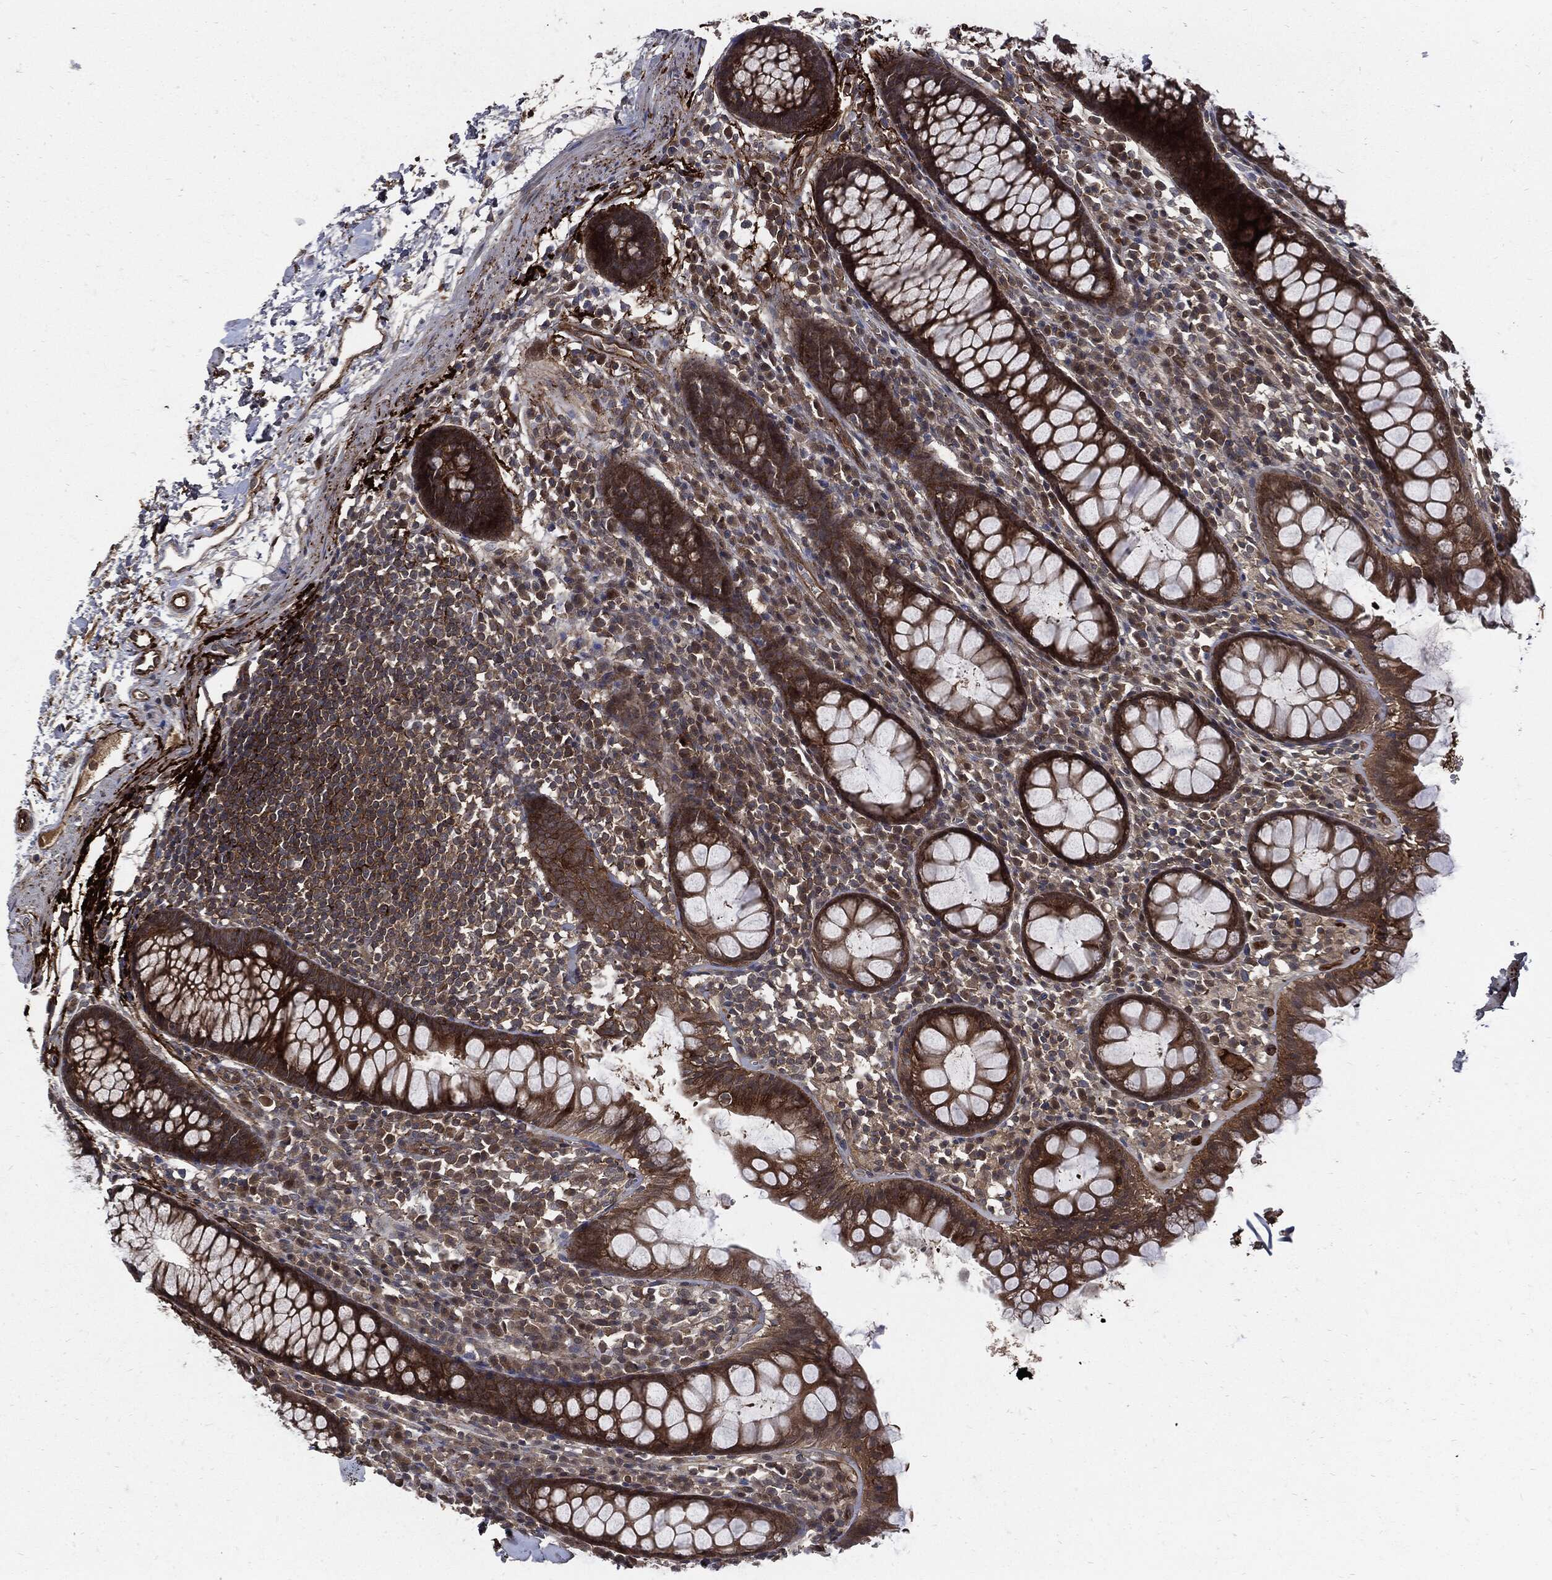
{"staining": {"intensity": "moderate", "quantity": "25%-75%", "location": "cytoplasmic/membranous"}, "tissue": "colon", "cell_type": "Endothelial cells", "image_type": "normal", "snomed": [{"axis": "morphology", "description": "Normal tissue, NOS"}, {"axis": "topography", "description": "Colon"}], "caption": "Immunohistochemical staining of unremarkable colon shows 25%-75% levels of moderate cytoplasmic/membranous protein staining in about 25%-75% of endothelial cells. Immunohistochemistry (ihc) stains the protein in brown and the nuclei are stained blue.", "gene": "CLU", "patient": {"sex": "male", "age": 76}}